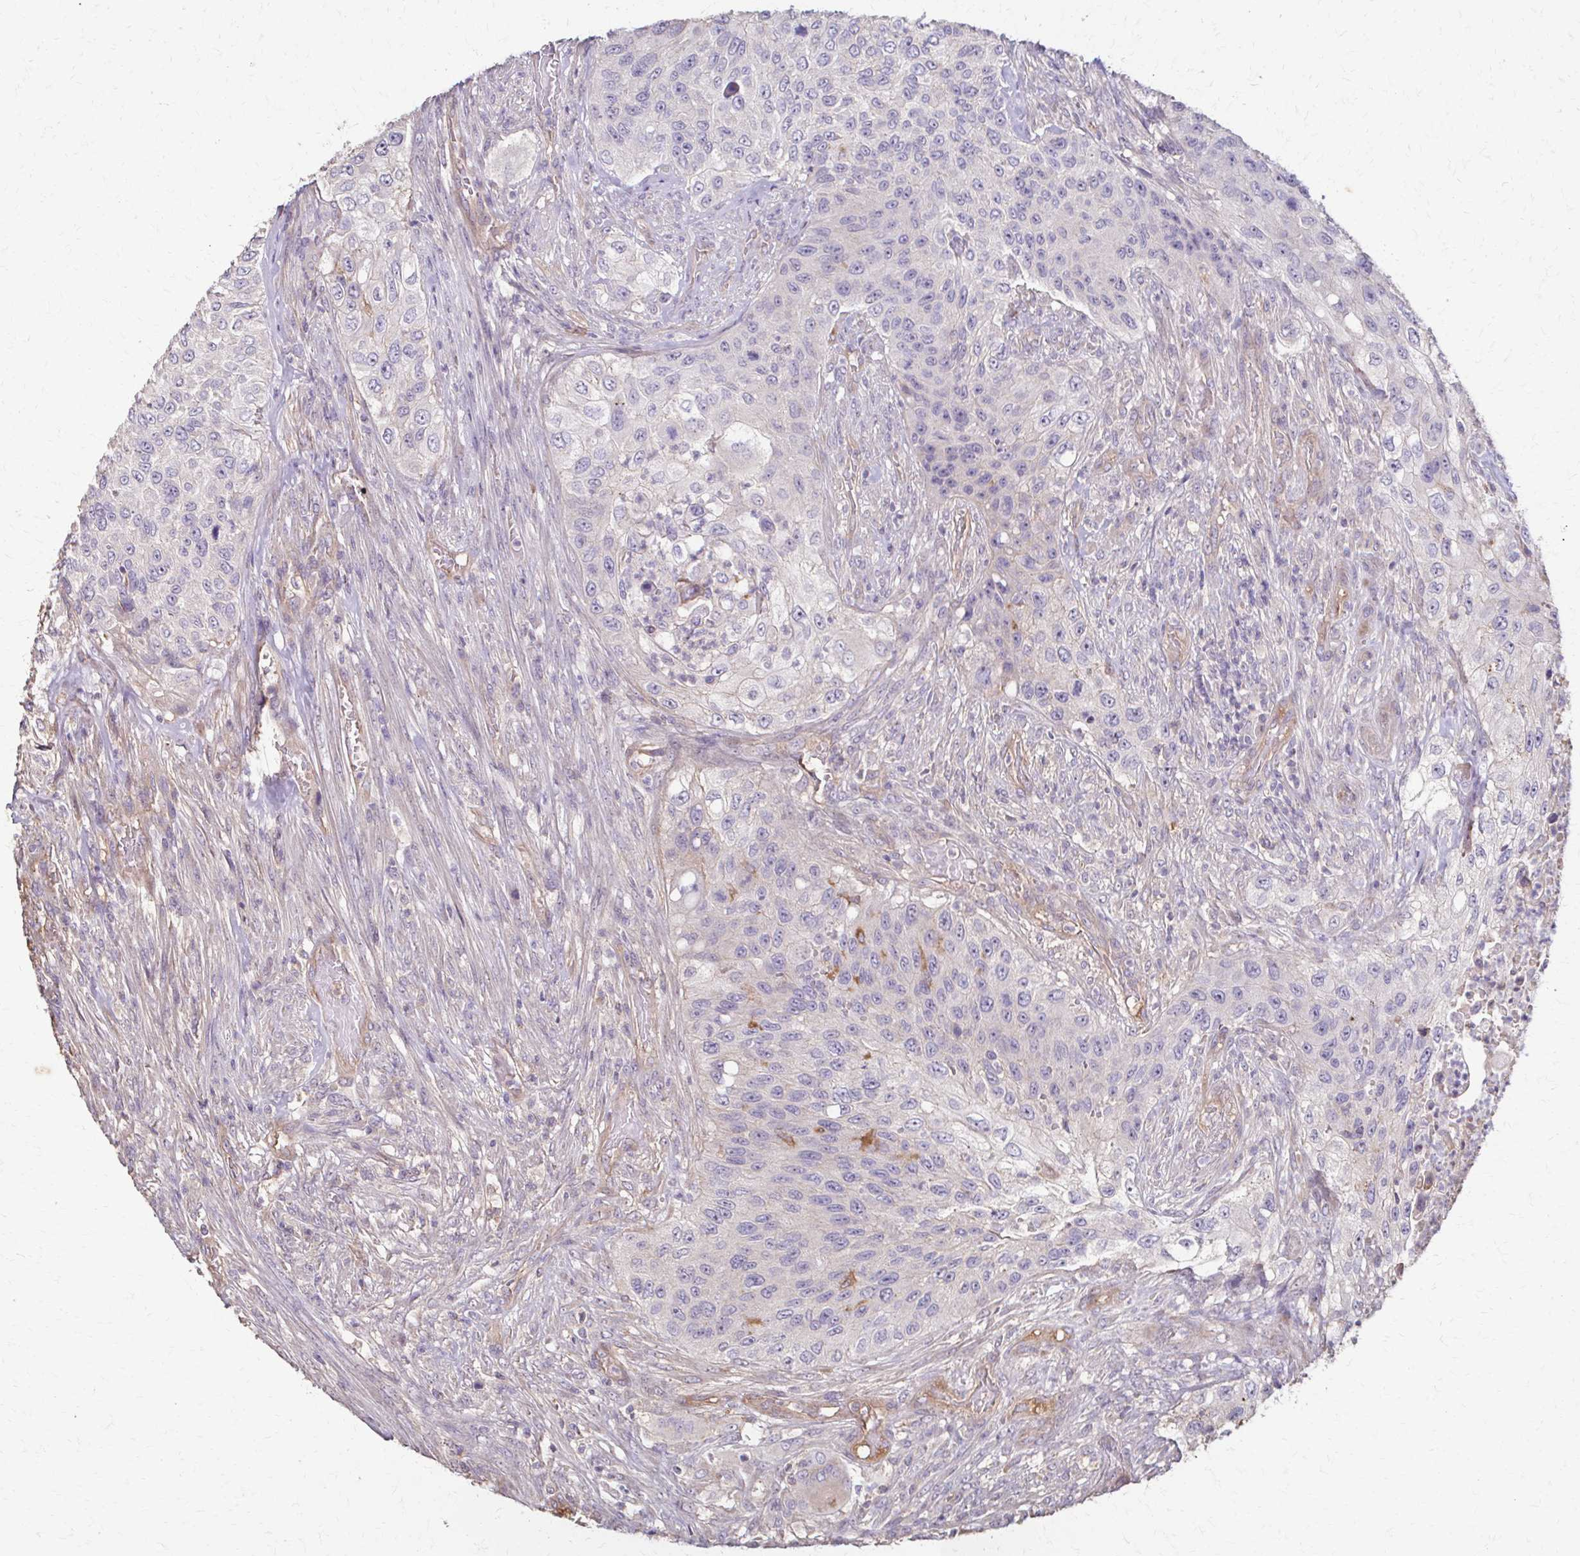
{"staining": {"intensity": "moderate", "quantity": "<25%", "location": "cytoplasmic/membranous"}, "tissue": "urothelial cancer", "cell_type": "Tumor cells", "image_type": "cancer", "snomed": [{"axis": "morphology", "description": "Urothelial carcinoma, High grade"}, {"axis": "topography", "description": "Urinary bladder"}], "caption": "Human urothelial carcinoma (high-grade) stained with a protein marker reveals moderate staining in tumor cells.", "gene": "IL18BP", "patient": {"sex": "female", "age": 60}}